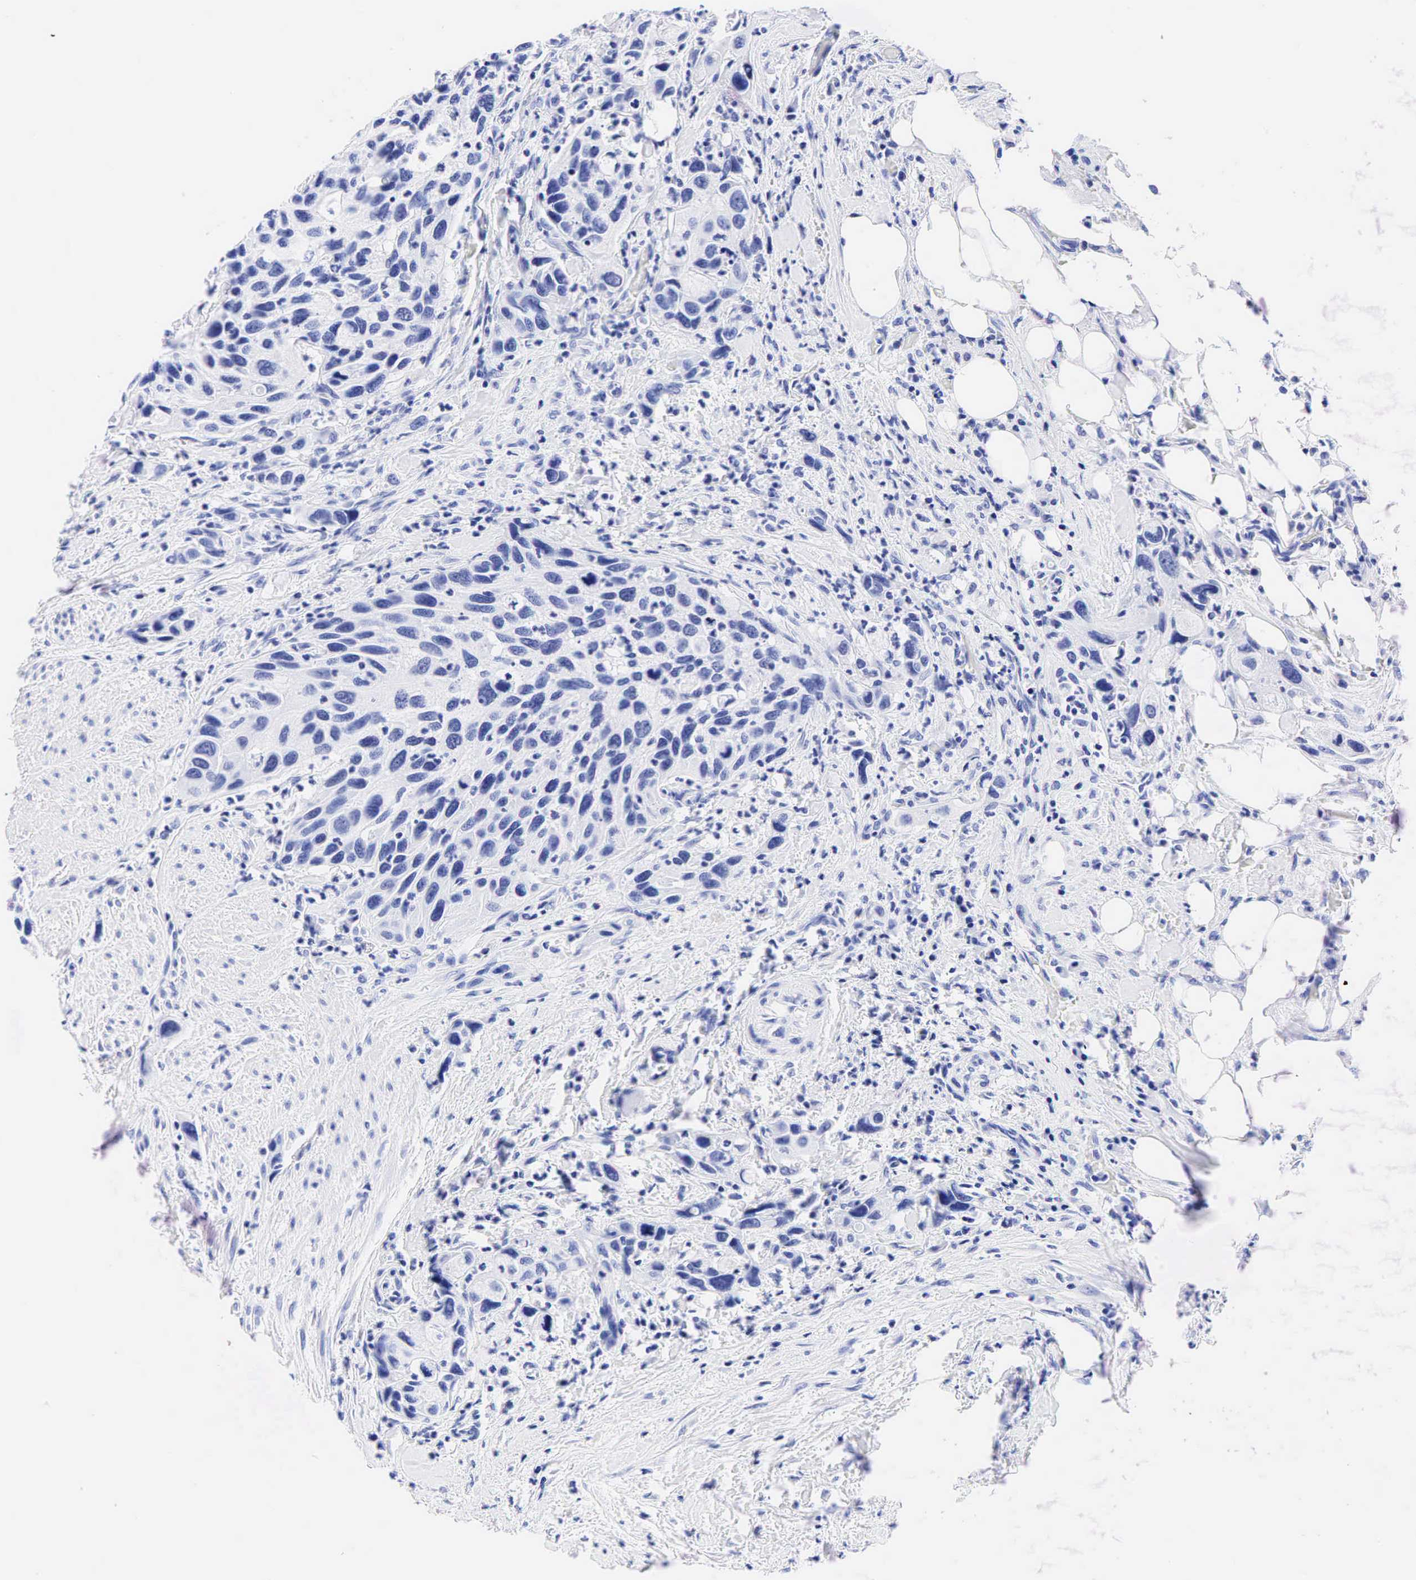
{"staining": {"intensity": "negative", "quantity": "none", "location": "none"}, "tissue": "urothelial cancer", "cell_type": "Tumor cells", "image_type": "cancer", "snomed": [{"axis": "morphology", "description": "Urothelial carcinoma, High grade"}, {"axis": "topography", "description": "Urinary bladder"}], "caption": "Histopathology image shows no protein expression in tumor cells of urothelial carcinoma (high-grade) tissue. (Brightfield microscopy of DAB (3,3'-diaminobenzidine) IHC at high magnification).", "gene": "ESR1", "patient": {"sex": "male", "age": 66}}